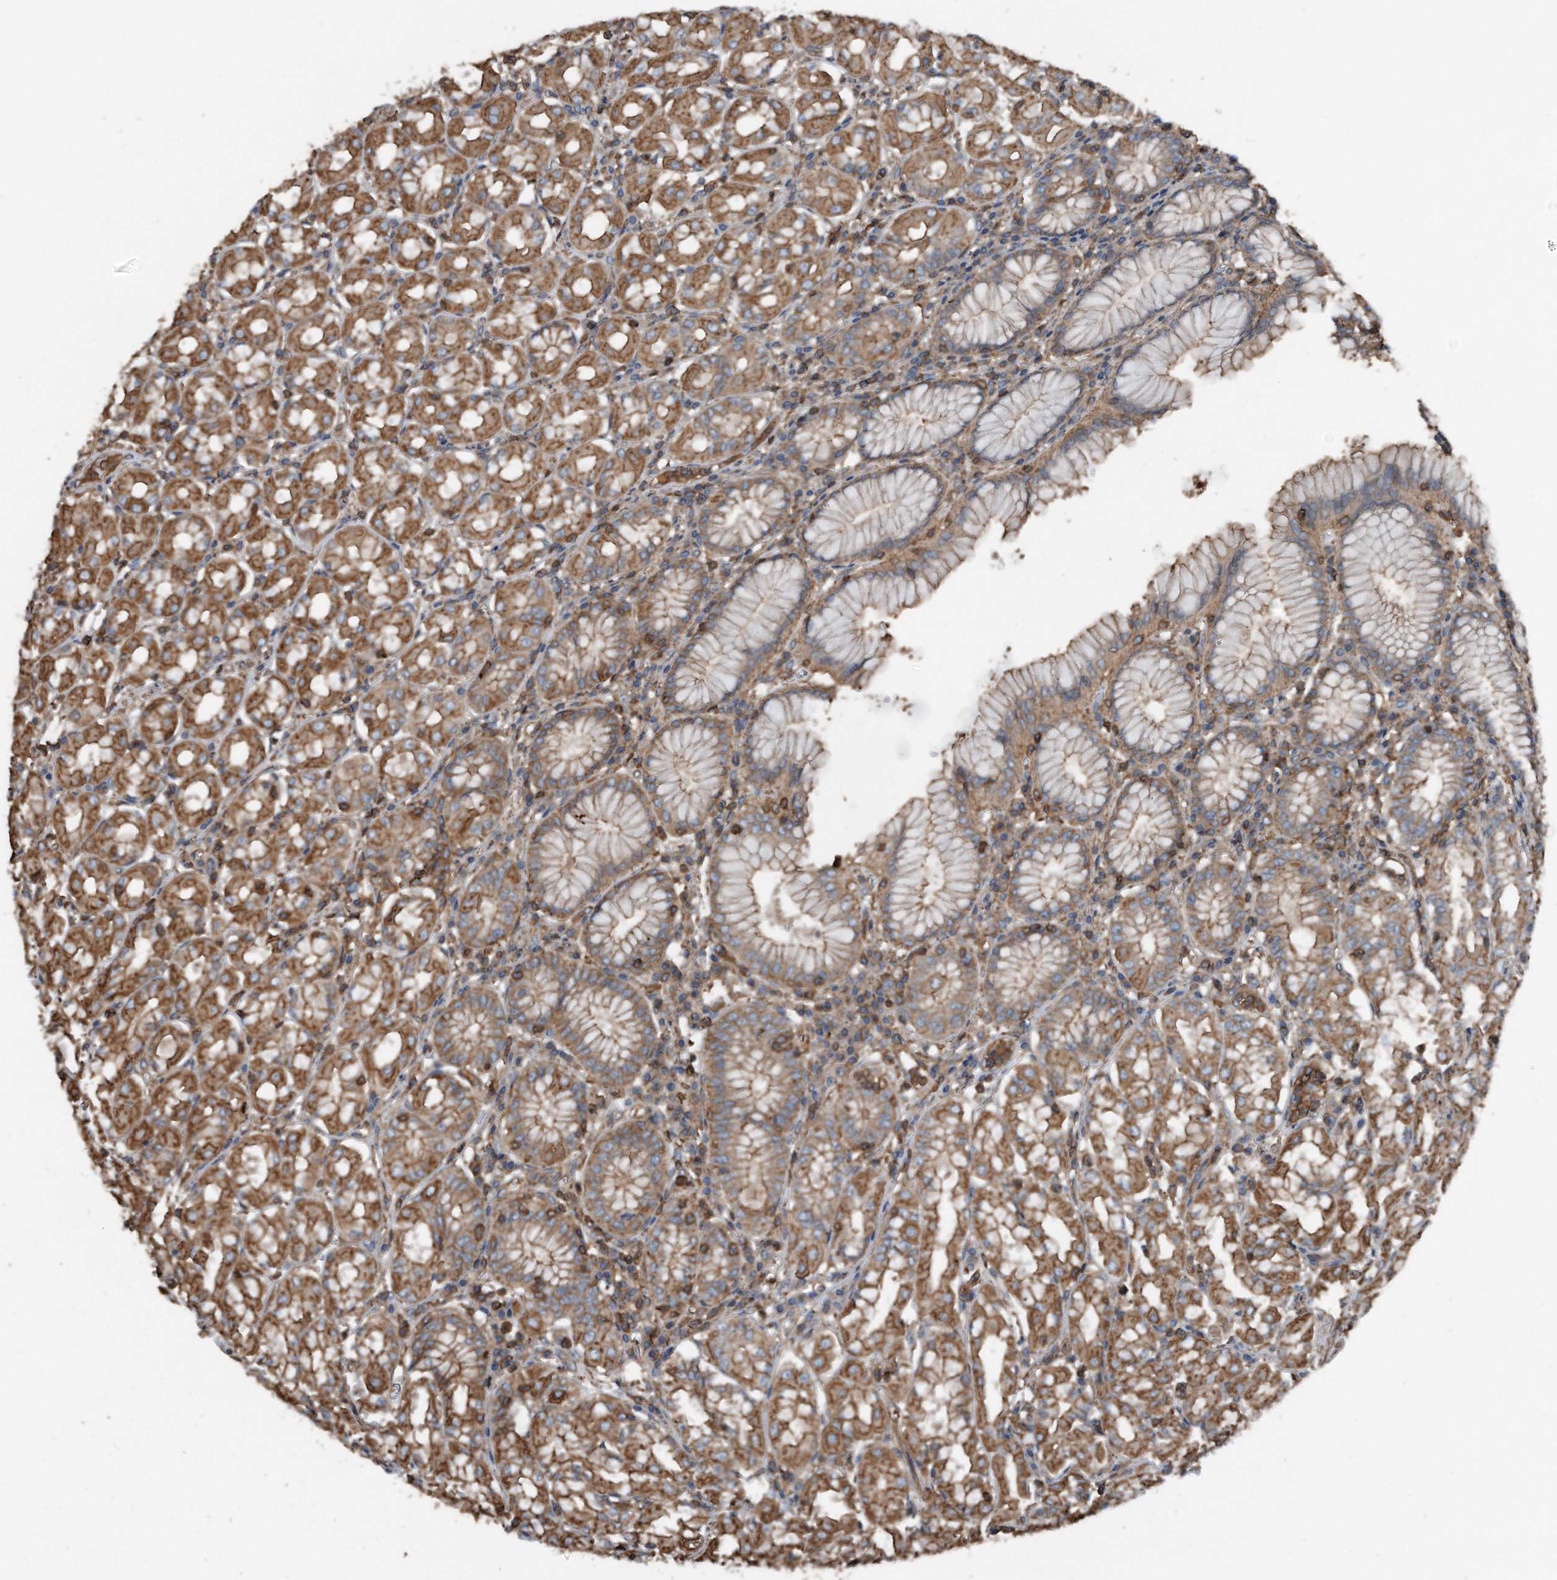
{"staining": {"intensity": "moderate", "quantity": ">75%", "location": "cytoplasmic/membranous"}, "tissue": "stomach", "cell_type": "Glandular cells", "image_type": "normal", "snomed": [{"axis": "morphology", "description": "Normal tissue, NOS"}, {"axis": "topography", "description": "Stomach"}, {"axis": "topography", "description": "Stomach, lower"}], "caption": "Immunohistochemical staining of benign human stomach shows medium levels of moderate cytoplasmic/membranous expression in approximately >75% of glandular cells.", "gene": "RSPO3", "patient": {"sex": "female", "age": 56}}